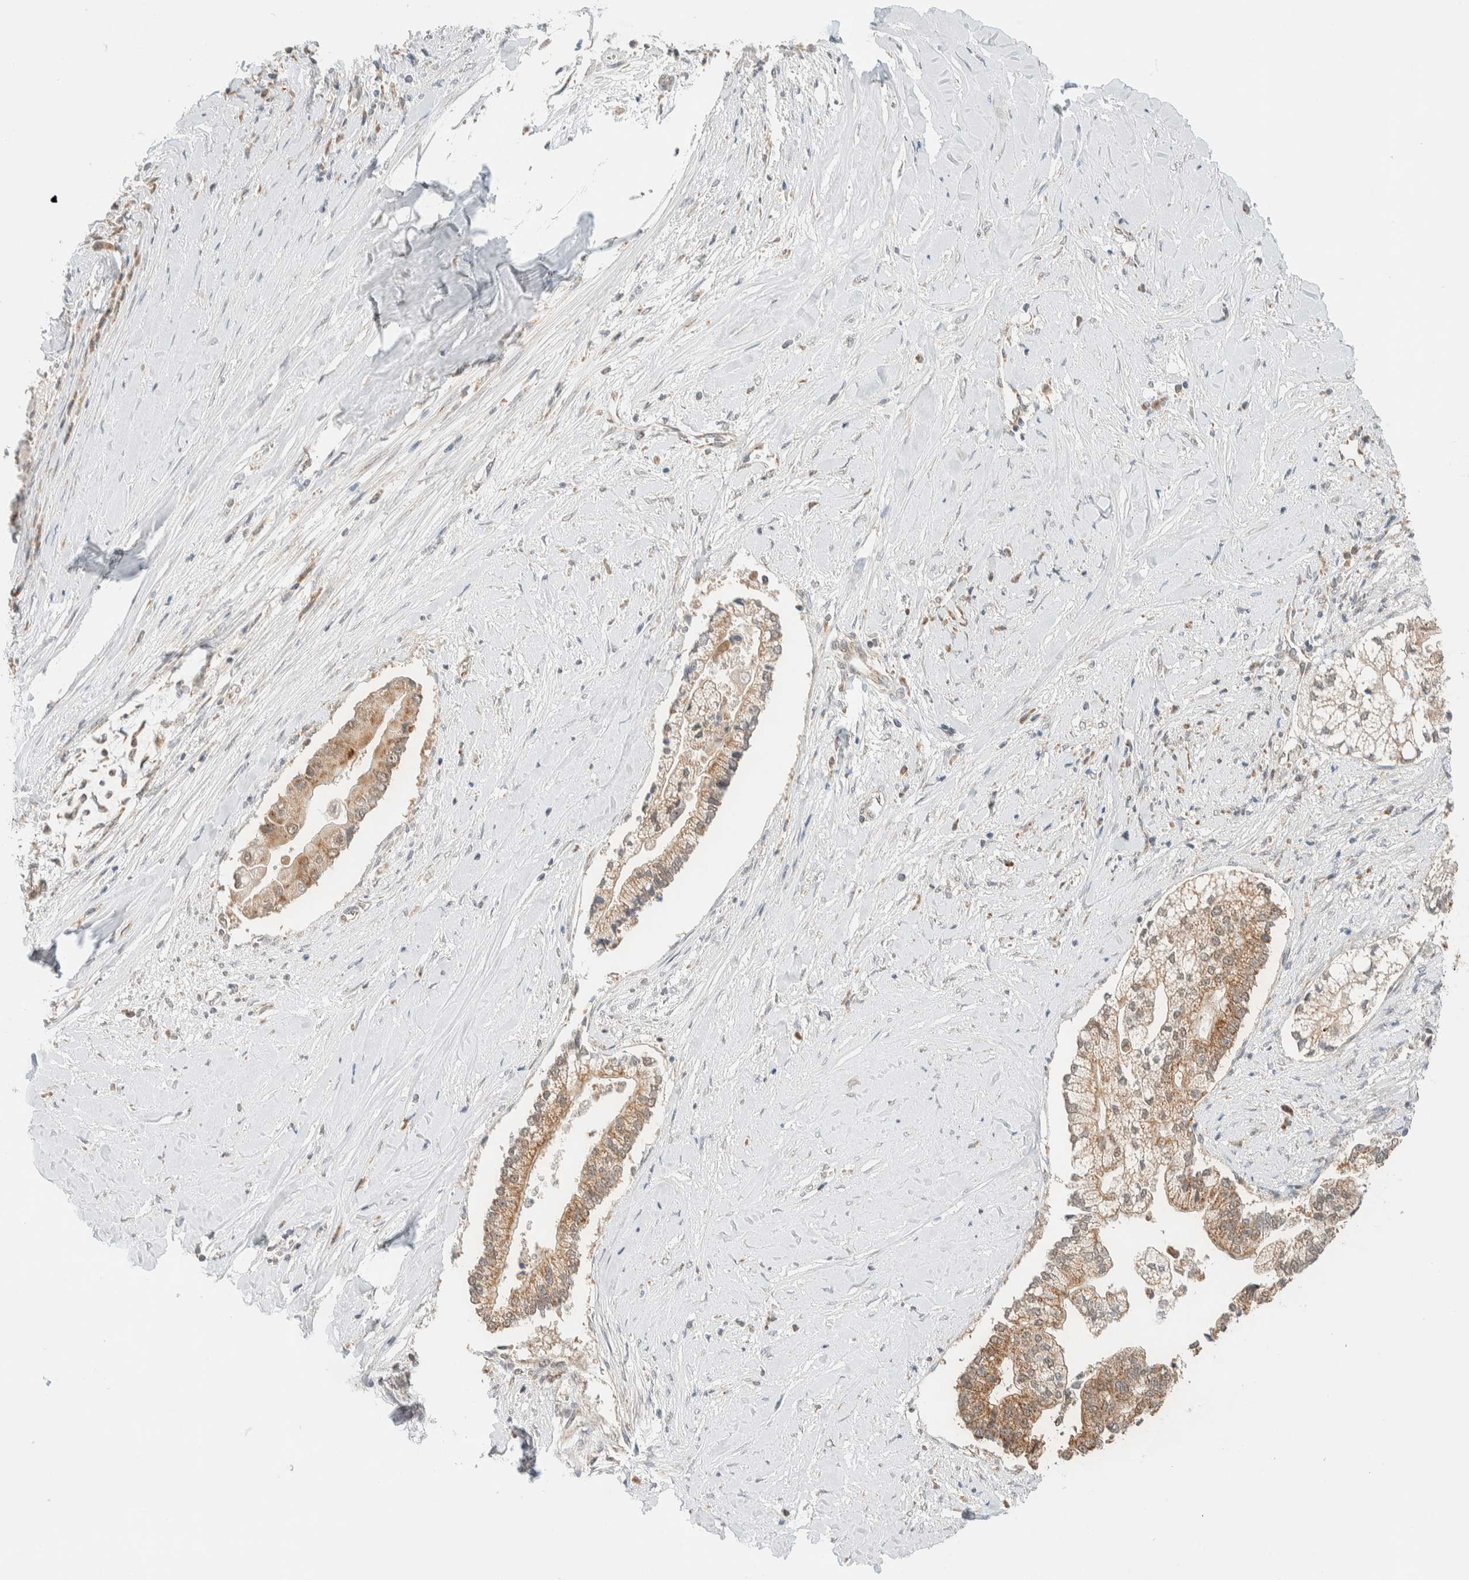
{"staining": {"intensity": "moderate", "quantity": ">75%", "location": "cytoplasmic/membranous"}, "tissue": "liver cancer", "cell_type": "Tumor cells", "image_type": "cancer", "snomed": [{"axis": "morphology", "description": "Cholangiocarcinoma"}, {"axis": "topography", "description": "Liver"}], "caption": "Immunohistochemical staining of liver cholangiocarcinoma demonstrates medium levels of moderate cytoplasmic/membranous staining in approximately >75% of tumor cells.", "gene": "MRPL41", "patient": {"sex": "male", "age": 50}}